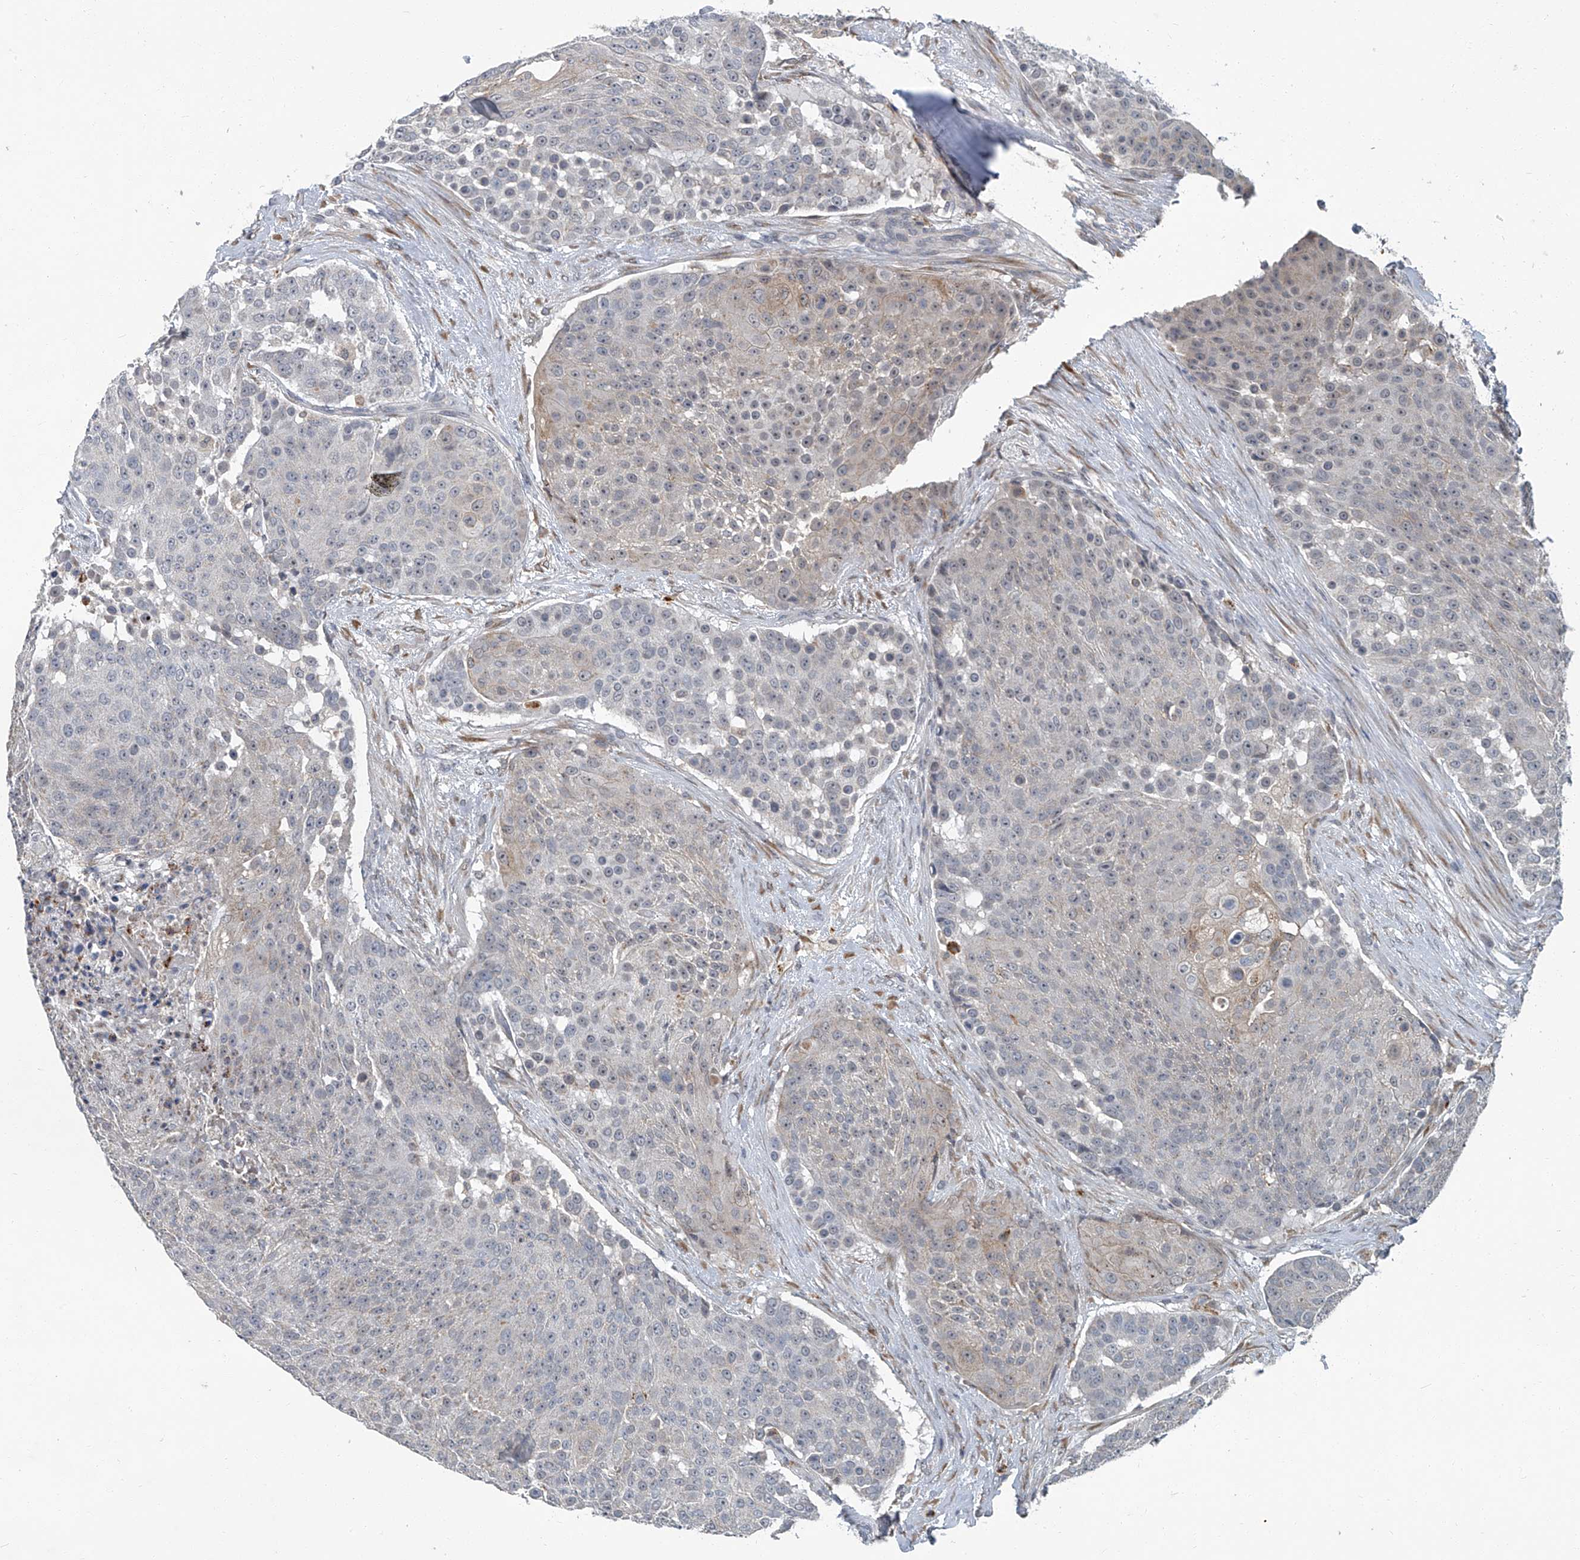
{"staining": {"intensity": "weak", "quantity": "<25%", "location": "cytoplasmic/membranous"}, "tissue": "urothelial cancer", "cell_type": "Tumor cells", "image_type": "cancer", "snomed": [{"axis": "morphology", "description": "Urothelial carcinoma, High grade"}, {"axis": "topography", "description": "Urinary bladder"}], "caption": "Protein analysis of high-grade urothelial carcinoma shows no significant expression in tumor cells. Brightfield microscopy of immunohistochemistry (IHC) stained with DAB (brown) and hematoxylin (blue), captured at high magnification.", "gene": "AKNAD1", "patient": {"sex": "female", "age": 63}}